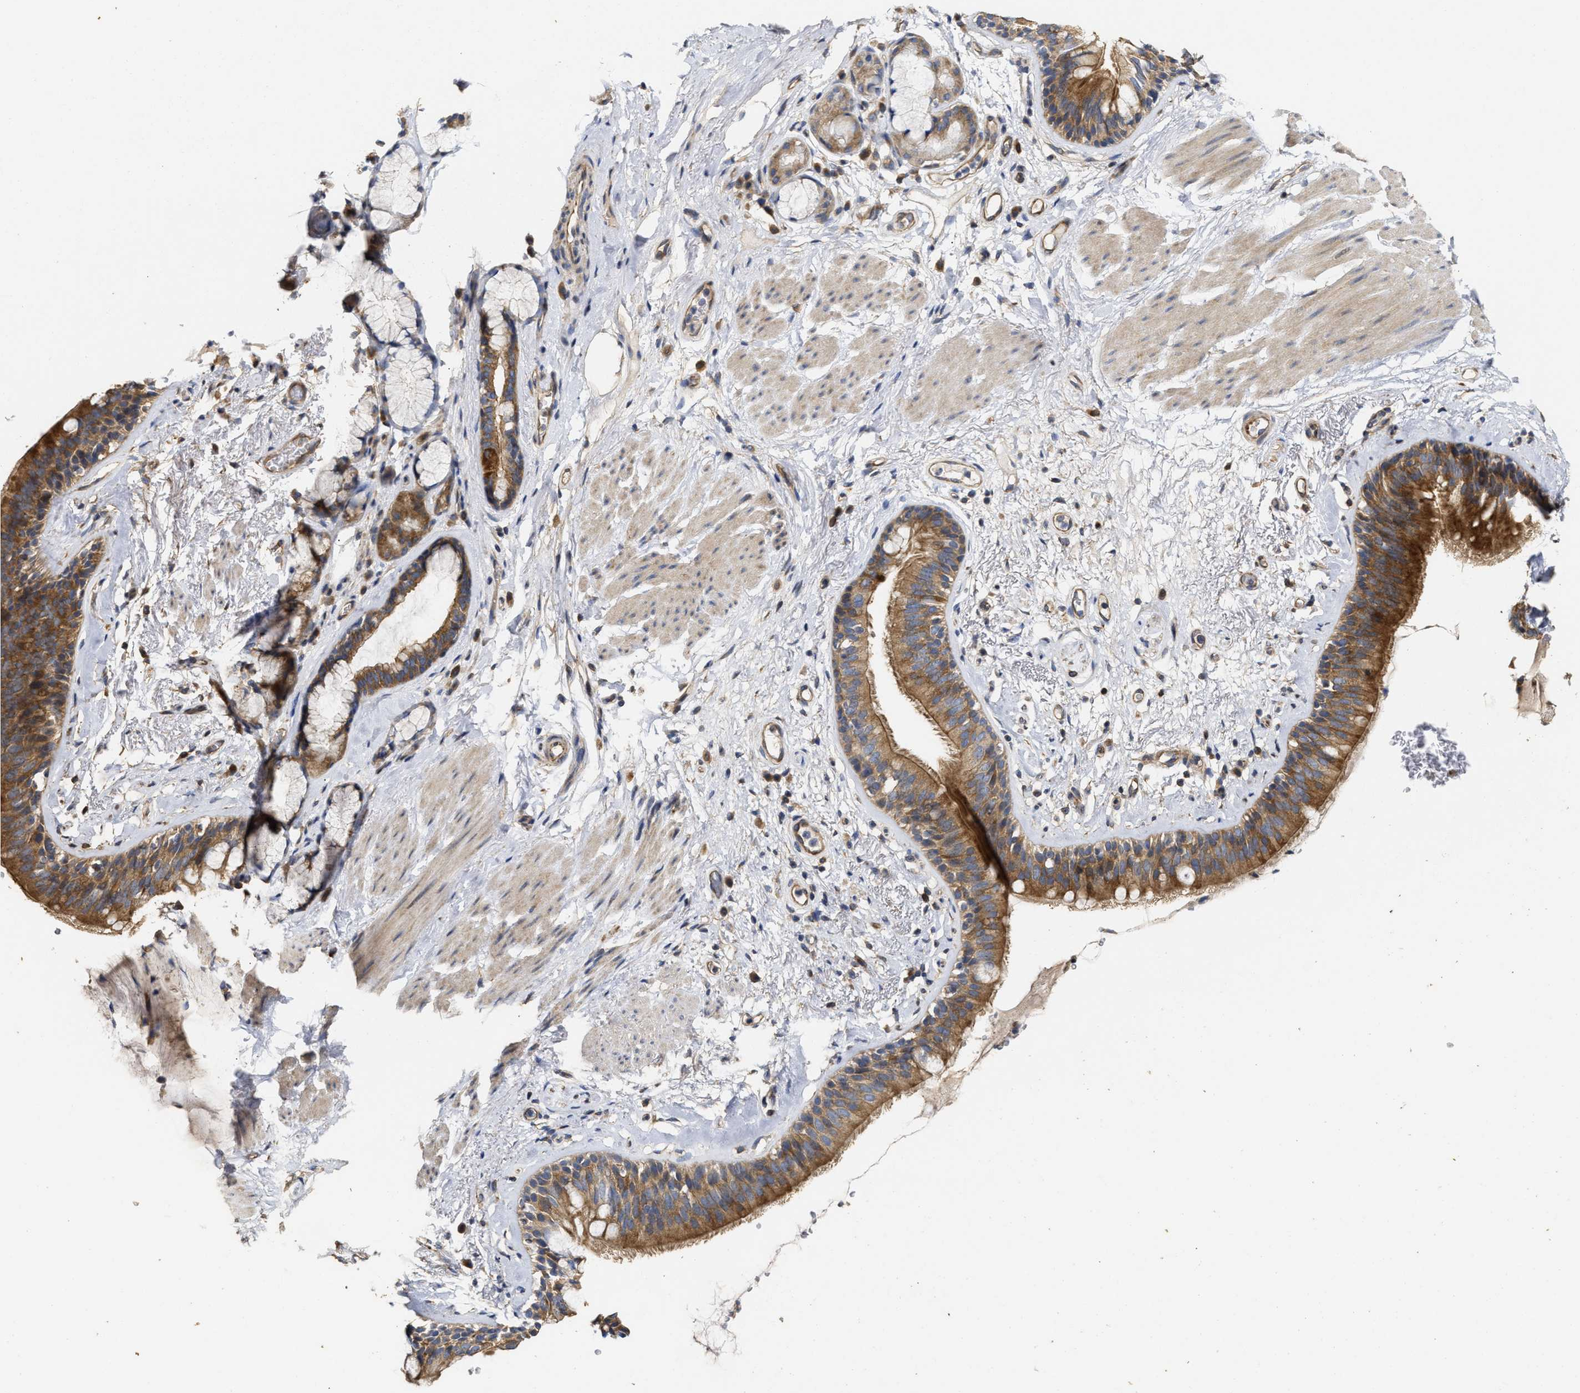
{"staining": {"intensity": "moderate", "quantity": ">75%", "location": "cytoplasmic/membranous"}, "tissue": "bronchus", "cell_type": "Respiratory epithelial cells", "image_type": "normal", "snomed": [{"axis": "morphology", "description": "Normal tissue, NOS"}, {"axis": "topography", "description": "Cartilage tissue"}], "caption": "DAB (3,3'-diaminobenzidine) immunohistochemical staining of unremarkable bronchus demonstrates moderate cytoplasmic/membranous protein expression in approximately >75% of respiratory epithelial cells.", "gene": "NAV1", "patient": {"sex": "female", "age": 63}}